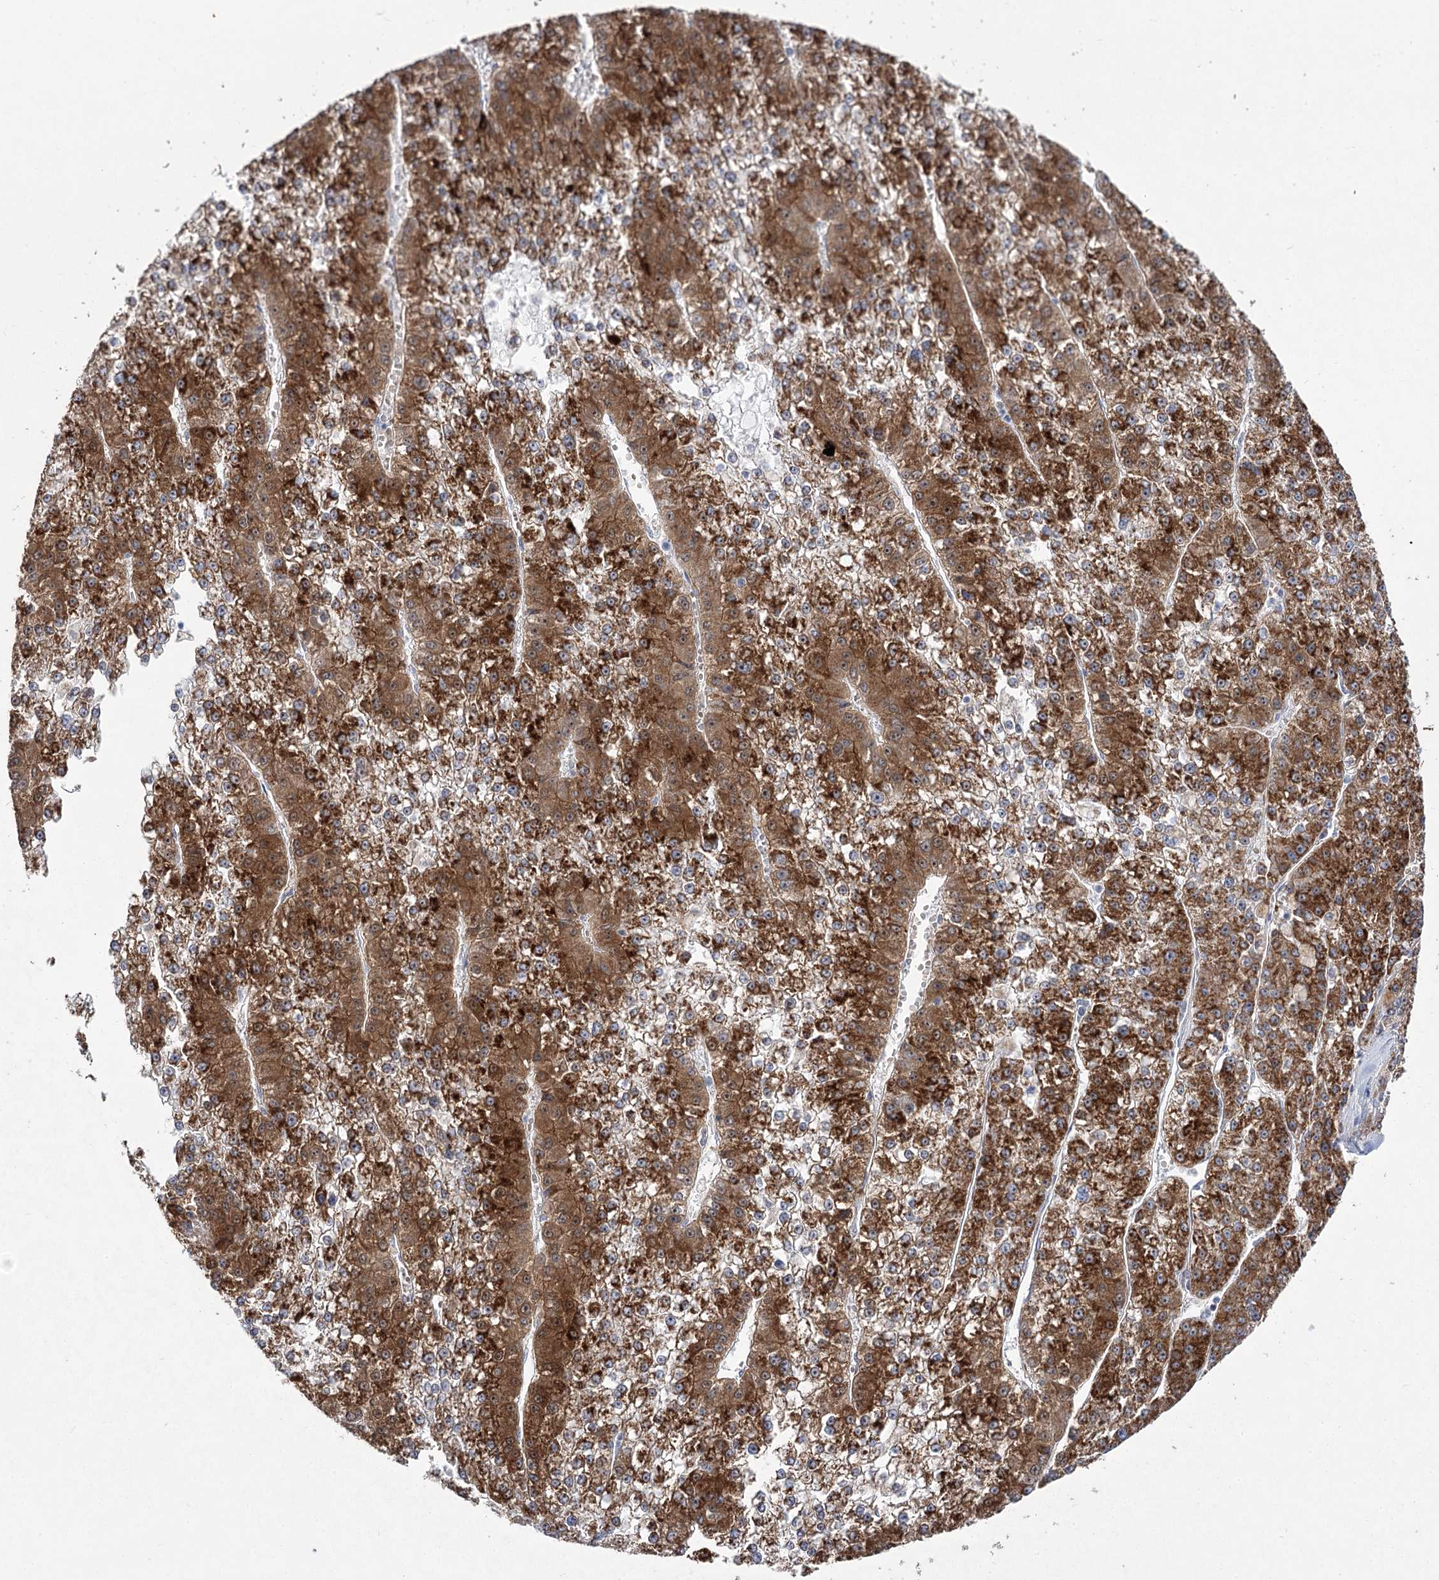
{"staining": {"intensity": "strong", "quantity": ">75%", "location": "cytoplasmic/membranous,nuclear"}, "tissue": "liver cancer", "cell_type": "Tumor cells", "image_type": "cancer", "snomed": [{"axis": "morphology", "description": "Carcinoma, Hepatocellular, NOS"}, {"axis": "topography", "description": "Liver"}], "caption": "The micrograph demonstrates a brown stain indicating the presence of a protein in the cytoplasmic/membranous and nuclear of tumor cells in liver cancer (hepatocellular carcinoma). Nuclei are stained in blue.", "gene": "SUOX", "patient": {"sex": "female", "age": 73}}